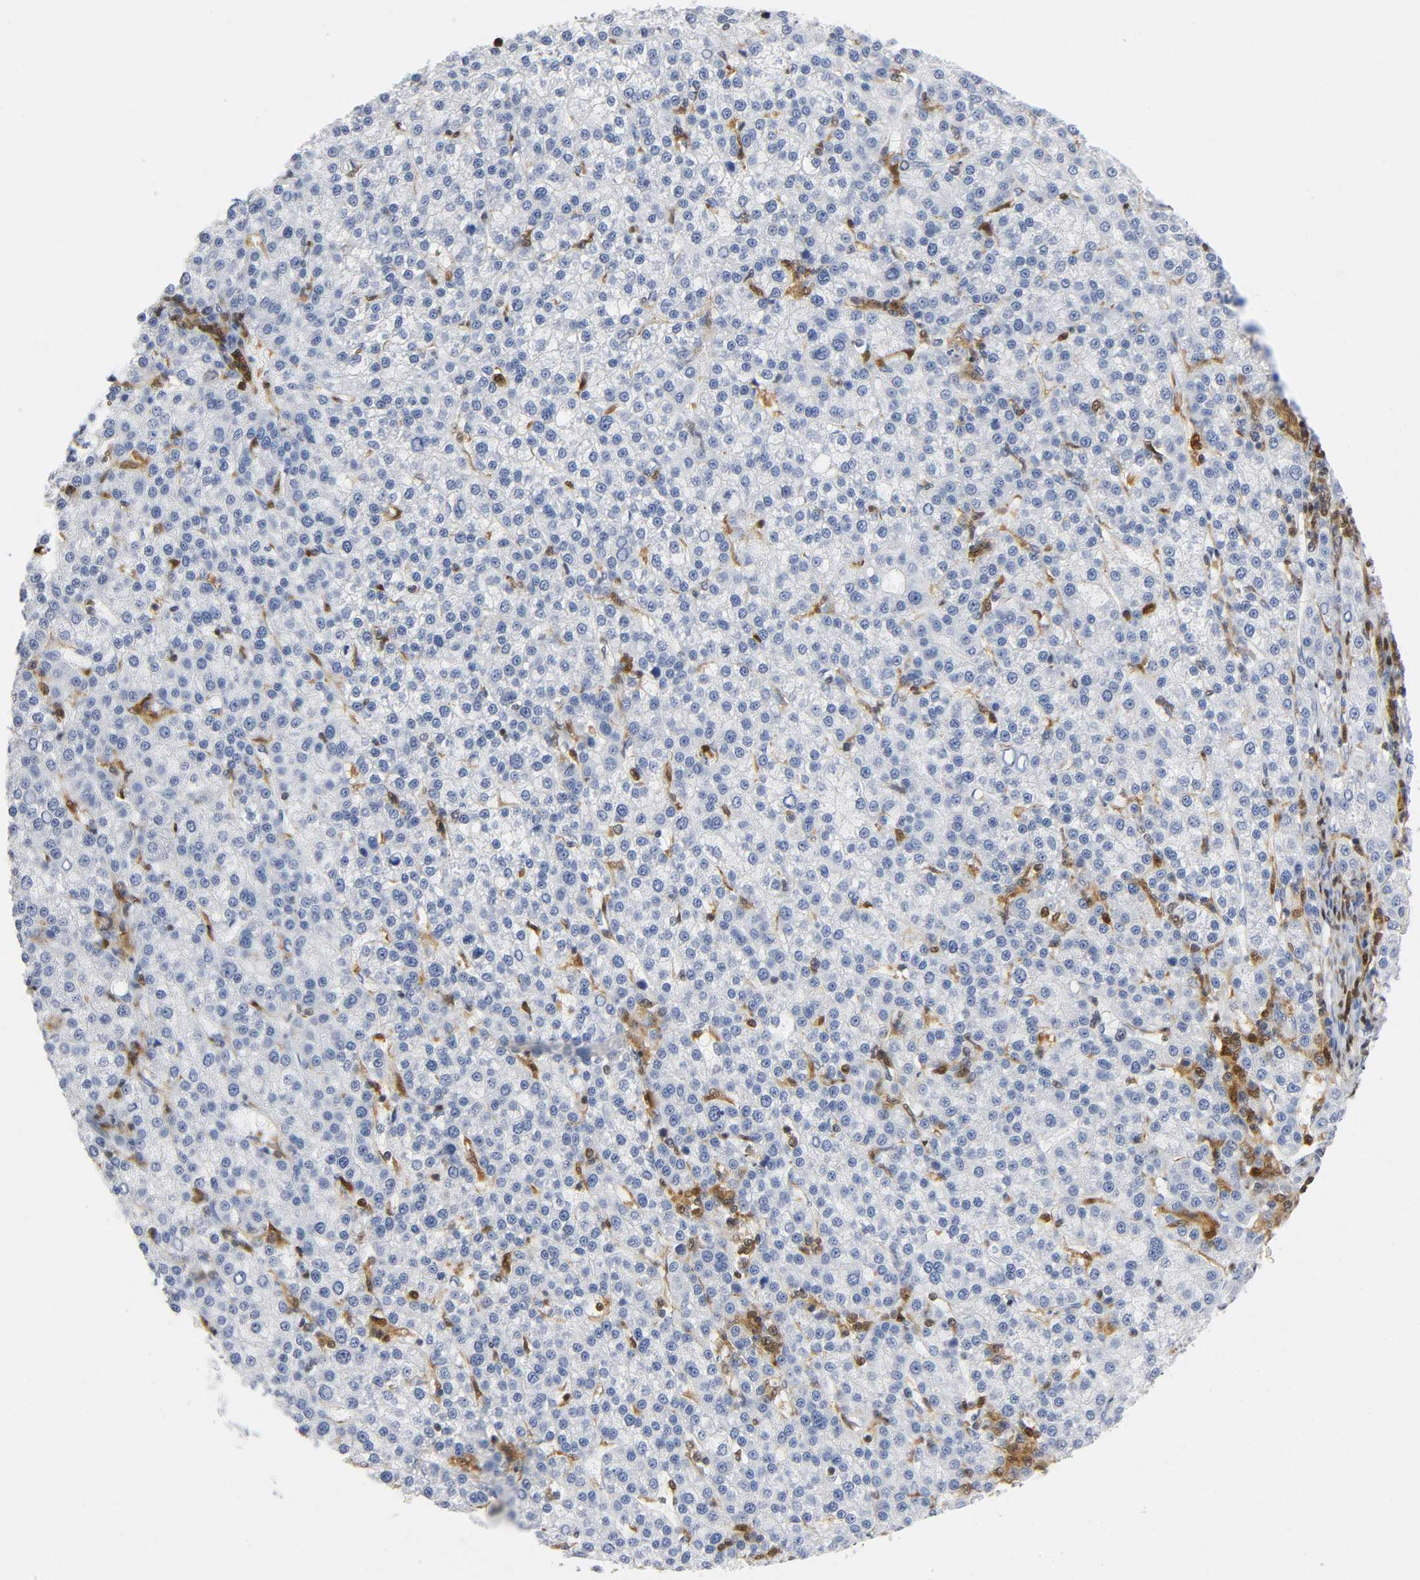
{"staining": {"intensity": "negative", "quantity": "none", "location": "none"}, "tissue": "liver cancer", "cell_type": "Tumor cells", "image_type": "cancer", "snomed": [{"axis": "morphology", "description": "Cholangiocarcinoma"}, {"axis": "topography", "description": "Liver"}], "caption": "Tumor cells show no significant staining in cholangiocarcinoma (liver).", "gene": "DOK2", "patient": {"sex": "female", "age": 79}}